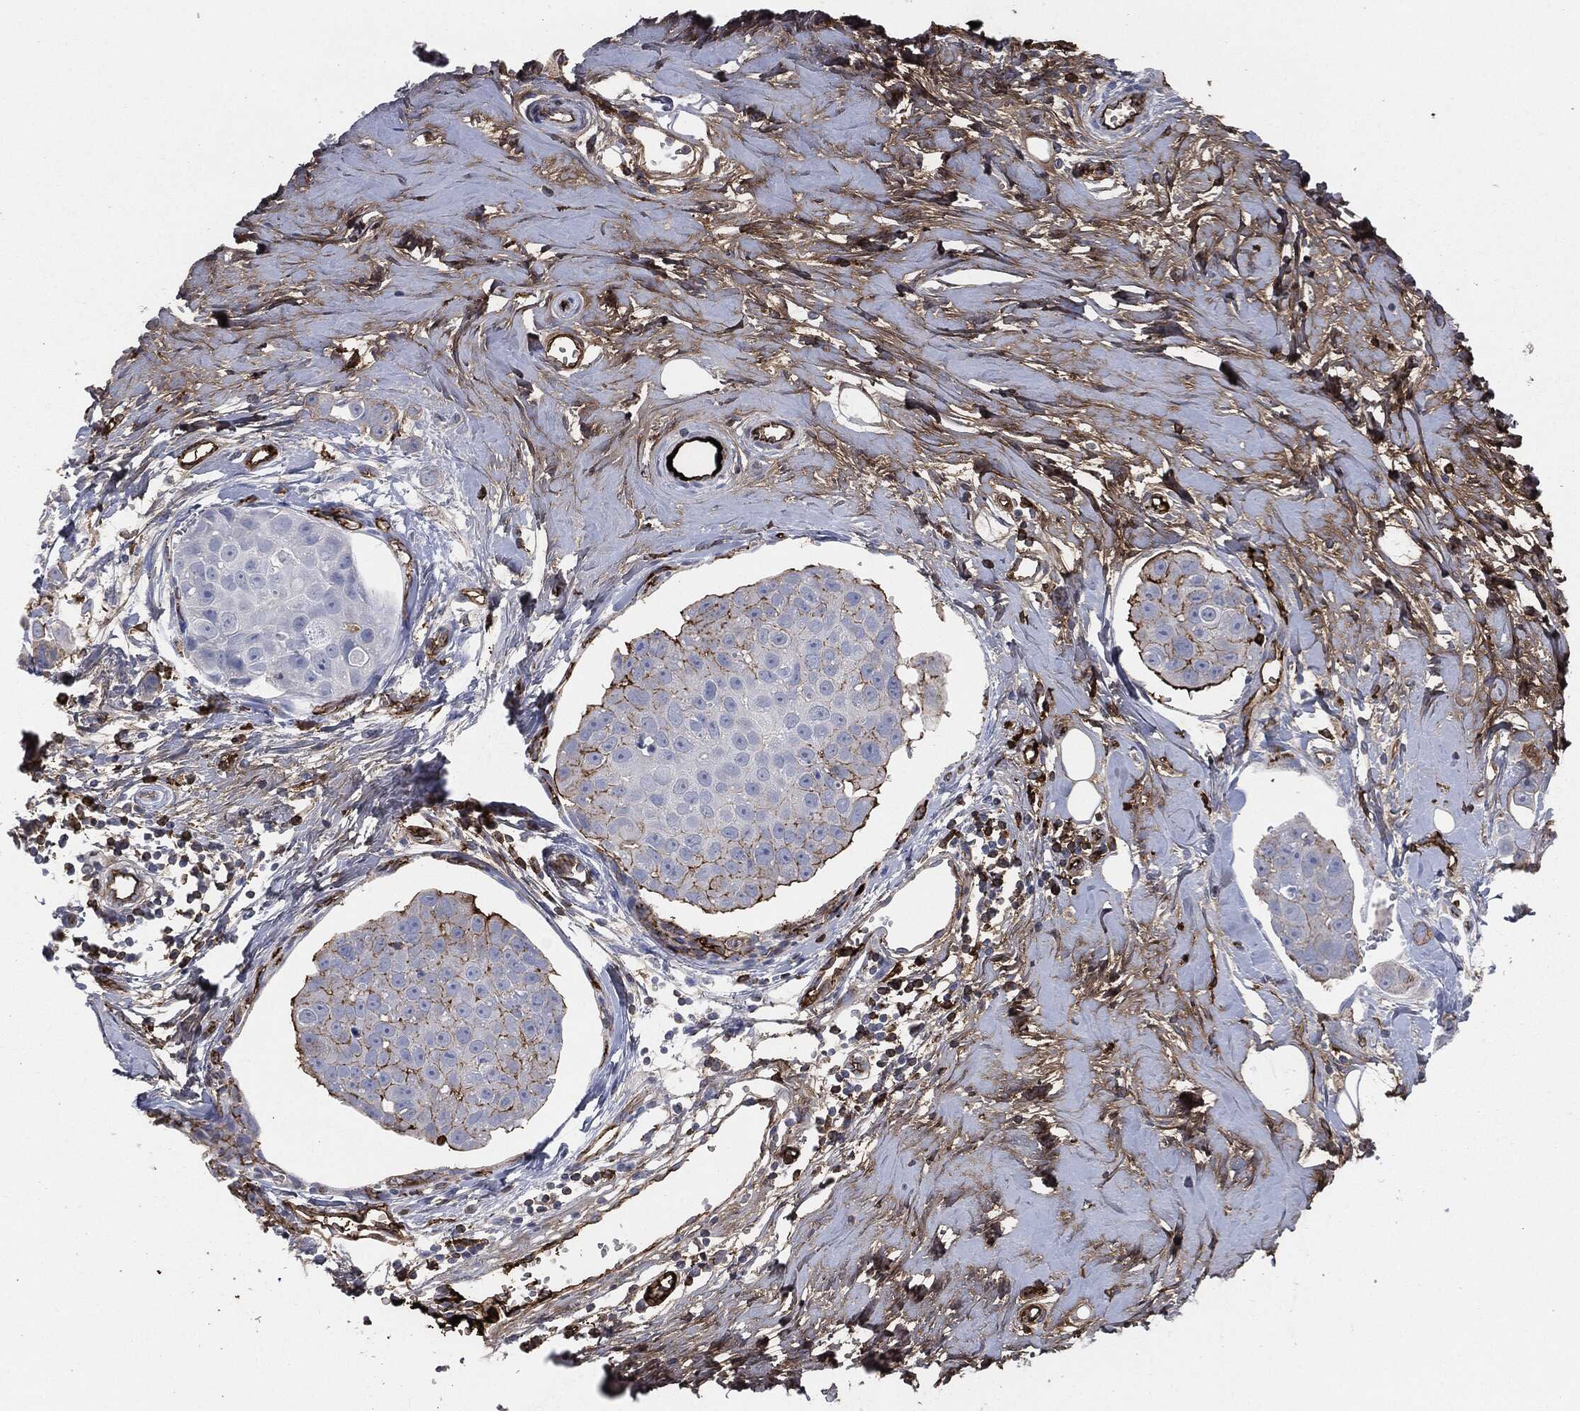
{"staining": {"intensity": "strong", "quantity": "<25%", "location": "cytoplasmic/membranous"}, "tissue": "breast cancer", "cell_type": "Tumor cells", "image_type": "cancer", "snomed": [{"axis": "morphology", "description": "Duct carcinoma"}, {"axis": "topography", "description": "Breast"}], "caption": "Human breast intraductal carcinoma stained with a protein marker displays strong staining in tumor cells.", "gene": "APOB", "patient": {"sex": "female", "age": 35}}